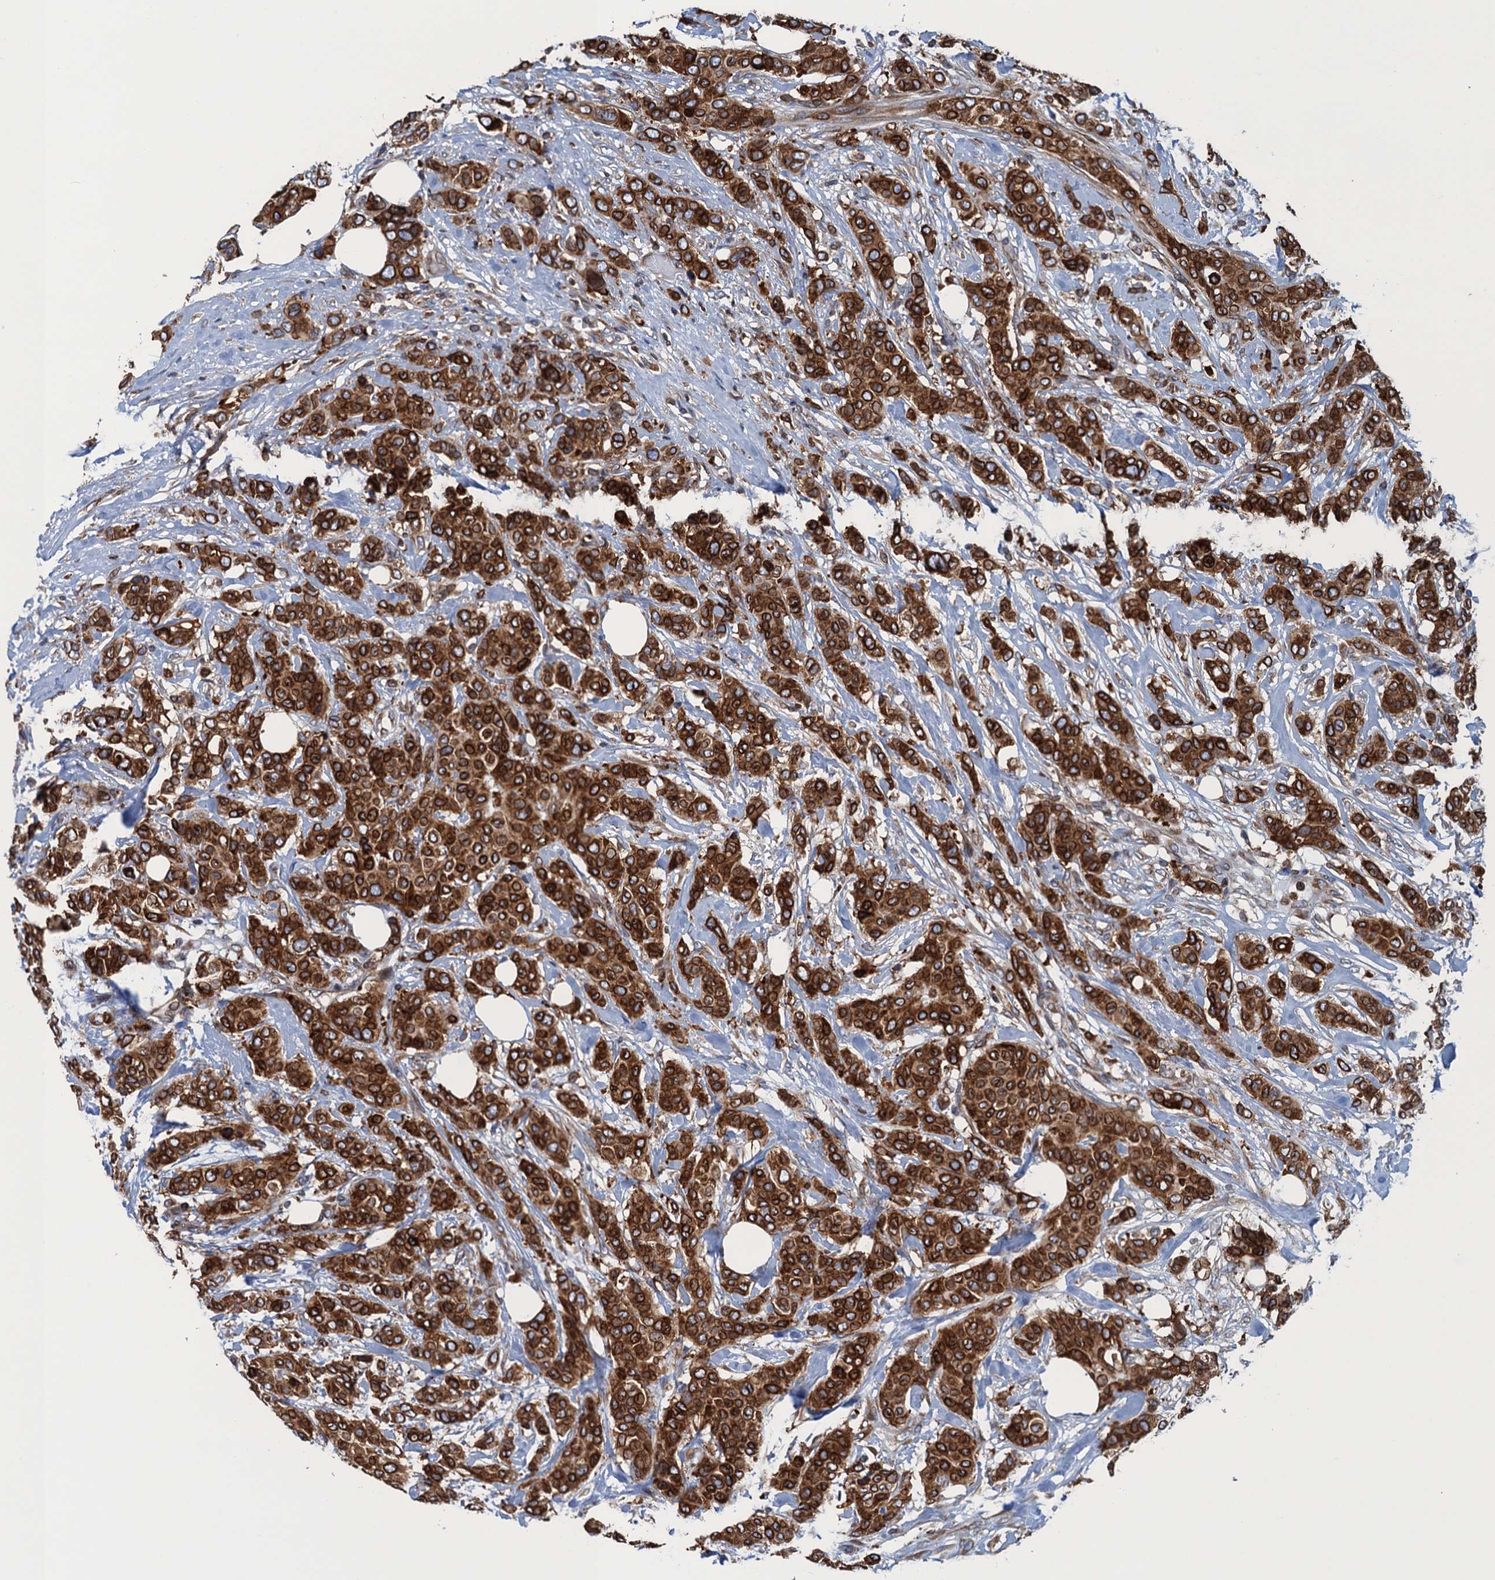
{"staining": {"intensity": "strong", "quantity": ">75%", "location": "cytoplasmic/membranous"}, "tissue": "breast cancer", "cell_type": "Tumor cells", "image_type": "cancer", "snomed": [{"axis": "morphology", "description": "Lobular carcinoma"}, {"axis": "topography", "description": "Breast"}], "caption": "An image of human lobular carcinoma (breast) stained for a protein displays strong cytoplasmic/membranous brown staining in tumor cells.", "gene": "TMEM205", "patient": {"sex": "female", "age": 51}}